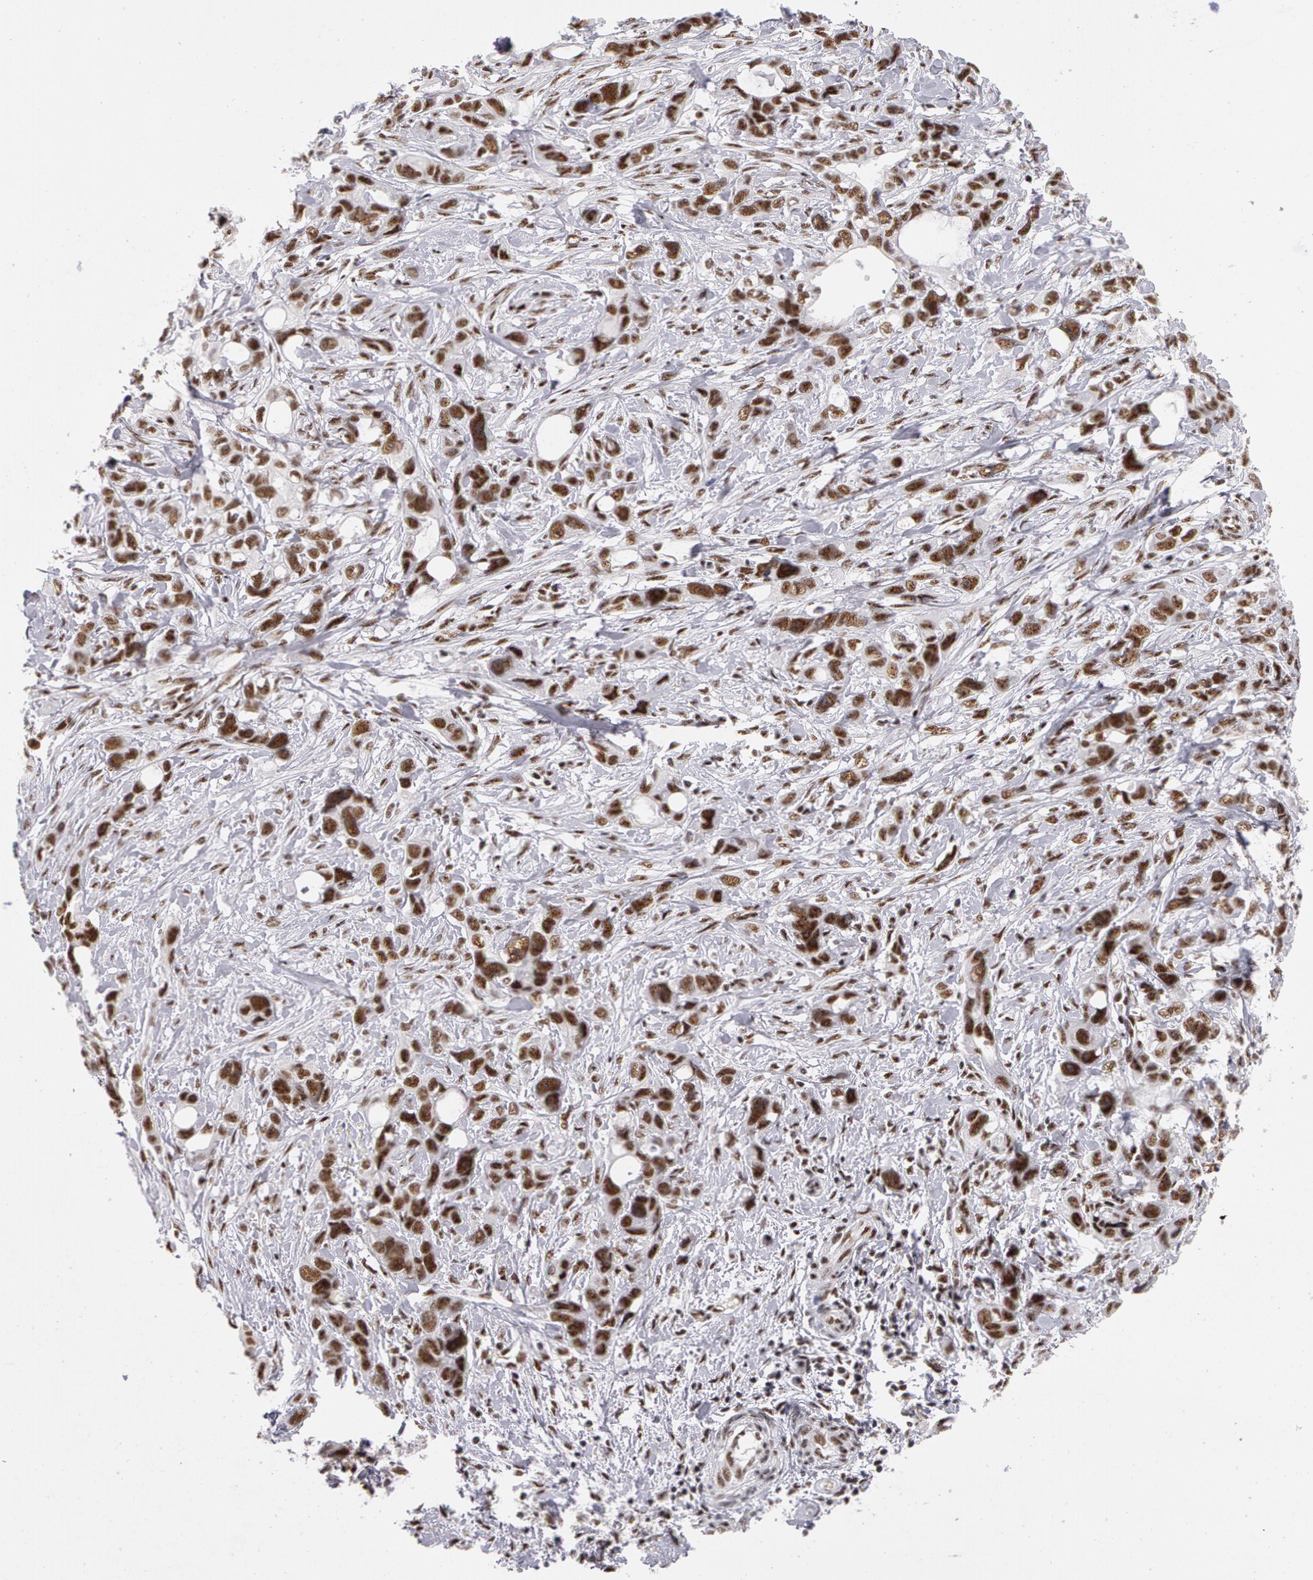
{"staining": {"intensity": "moderate", "quantity": ">75%", "location": "nuclear"}, "tissue": "stomach cancer", "cell_type": "Tumor cells", "image_type": "cancer", "snomed": [{"axis": "morphology", "description": "Adenocarcinoma, NOS"}, {"axis": "topography", "description": "Stomach, upper"}], "caption": "Protein expression analysis of stomach adenocarcinoma exhibits moderate nuclear positivity in about >75% of tumor cells. (Stains: DAB in brown, nuclei in blue, Microscopy: brightfield microscopy at high magnification).", "gene": "PNN", "patient": {"sex": "male", "age": 47}}